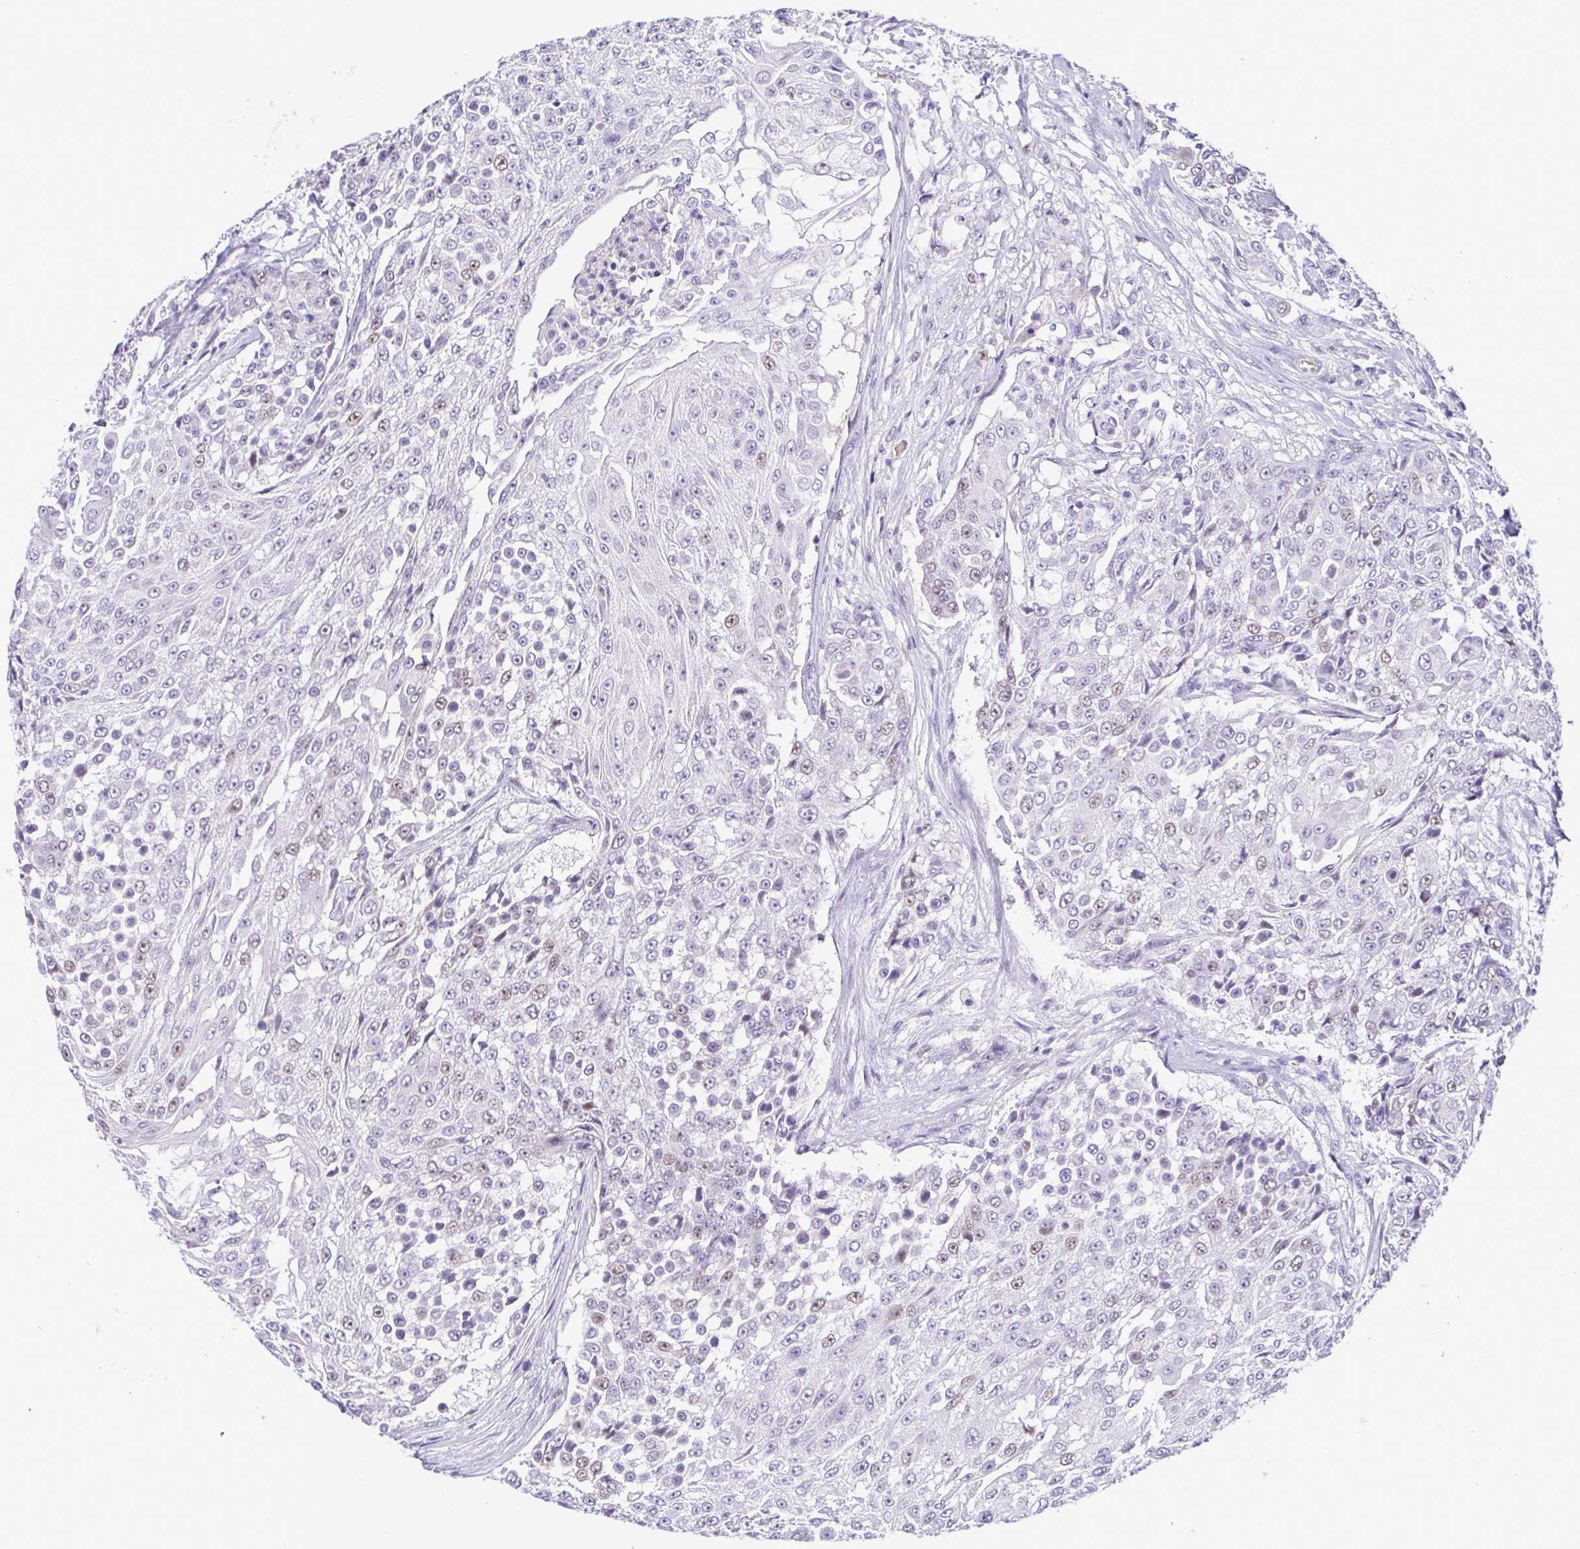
{"staining": {"intensity": "weak", "quantity": "<25%", "location": "nuclear"}, "tissue": "urothelial cancer", "cell_type": "Tumor cells", "image_type": "cancer", "snomed": [{"axis": "morphology", "description": "Urothelial carcinoma, High grade"}, {"axis": "topography", "description": "Urinary bladder"}], "caption": "Tumor cells show no significant protein staining in urothelial cancer.", "gene": "TIPIN", "patient": {"sex": "female", "age": 63}}